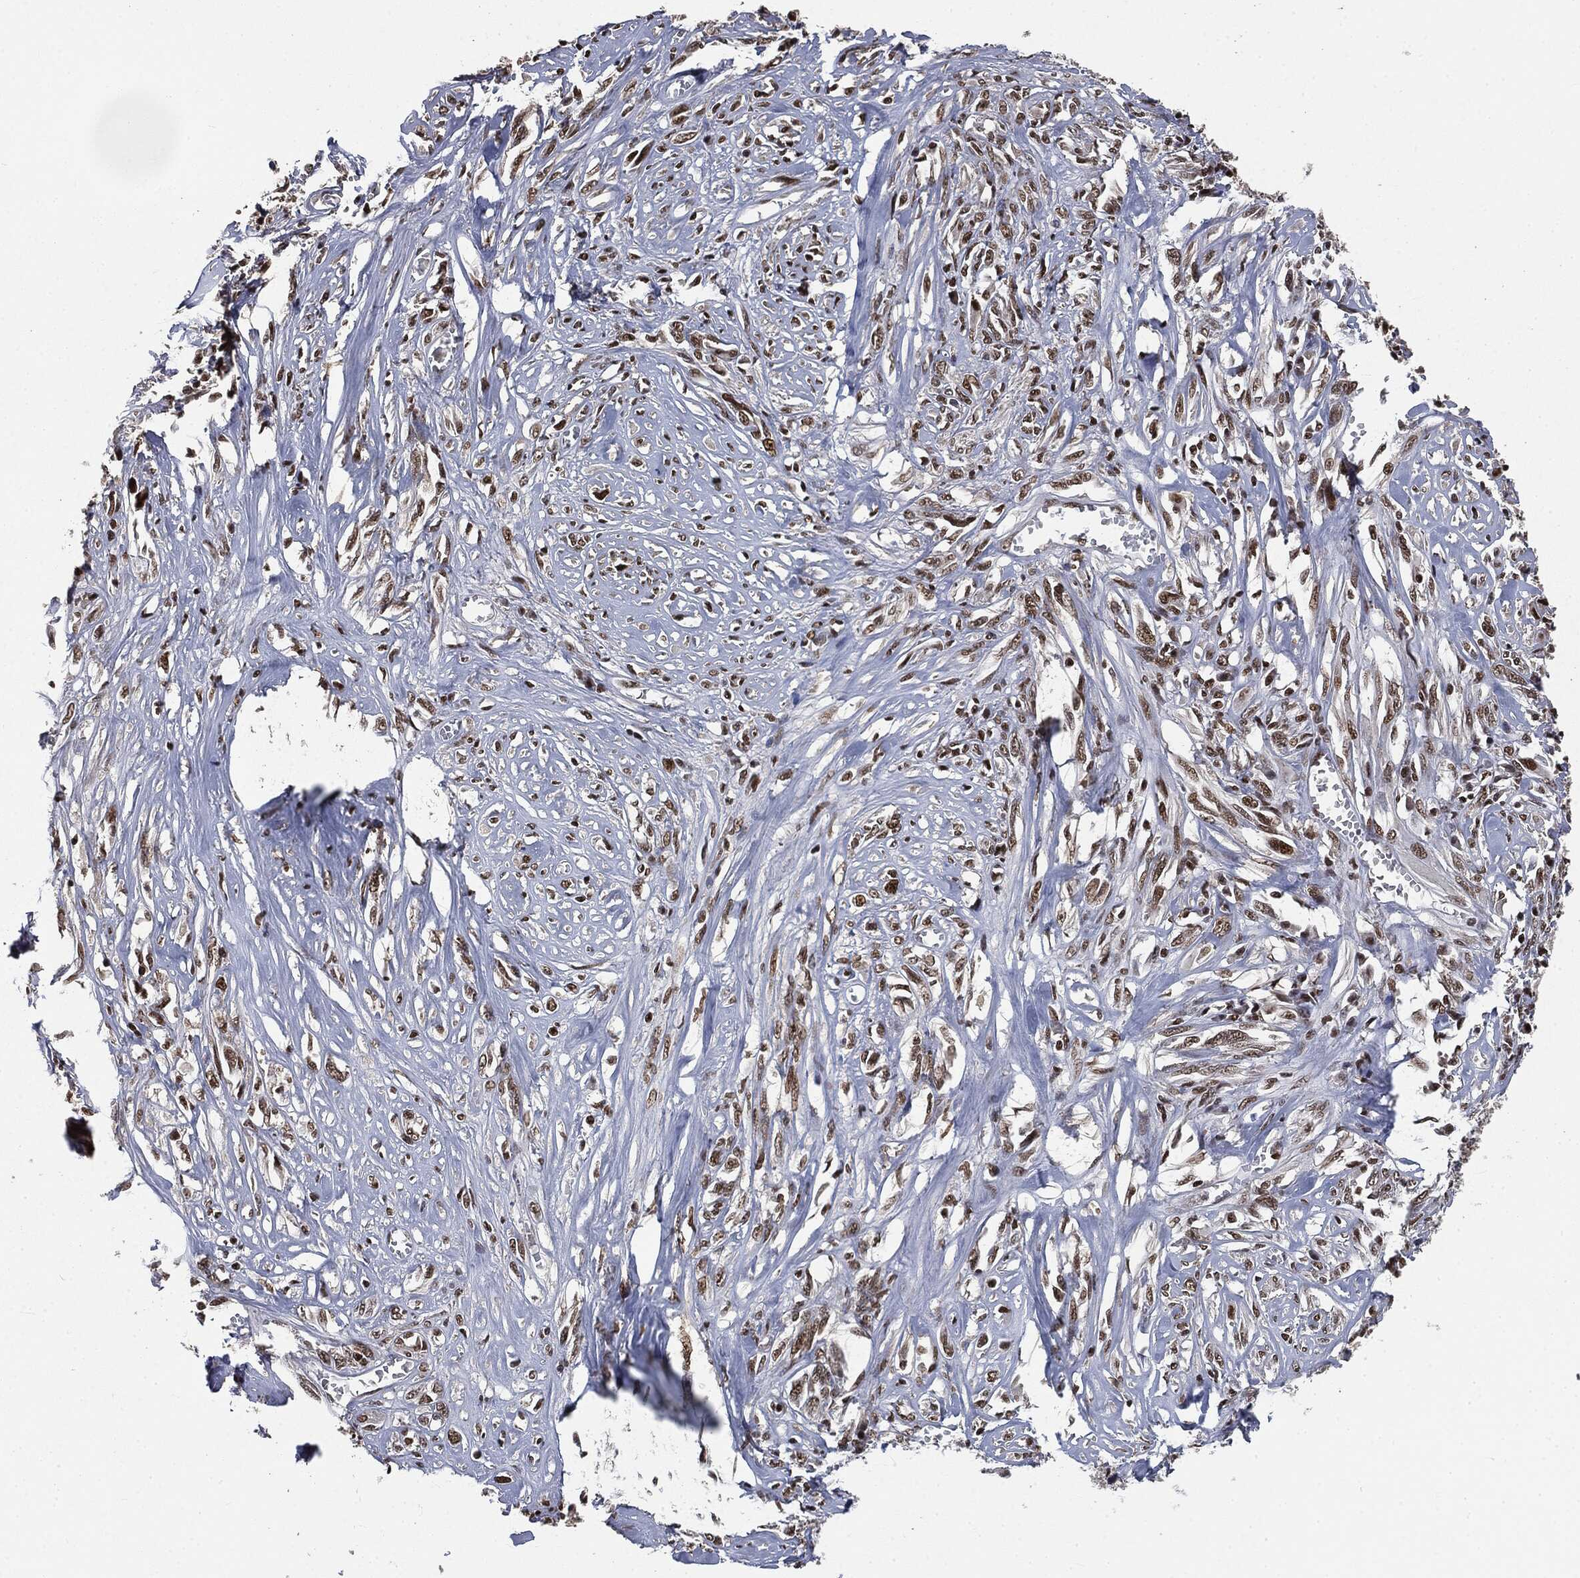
{"staining": {"intensity": "moderate", "quantity": ">75%", "location": "nuclear"}, "tissue": "melanoma", "cell_type": "Tumor cells", "image_type": "cancer", "snomed": [{"axis": "morphology", "description": "Malignant melanoma, NOS"}, {"axis": "topography", "description": "Skin"}], "caption": "Moderate nuclear positivity is appreciated in approximately >75% of tumor cells in malignant melanoma.", "gene": "DPH2", "patient": {"sex": "female", "age": 91}}